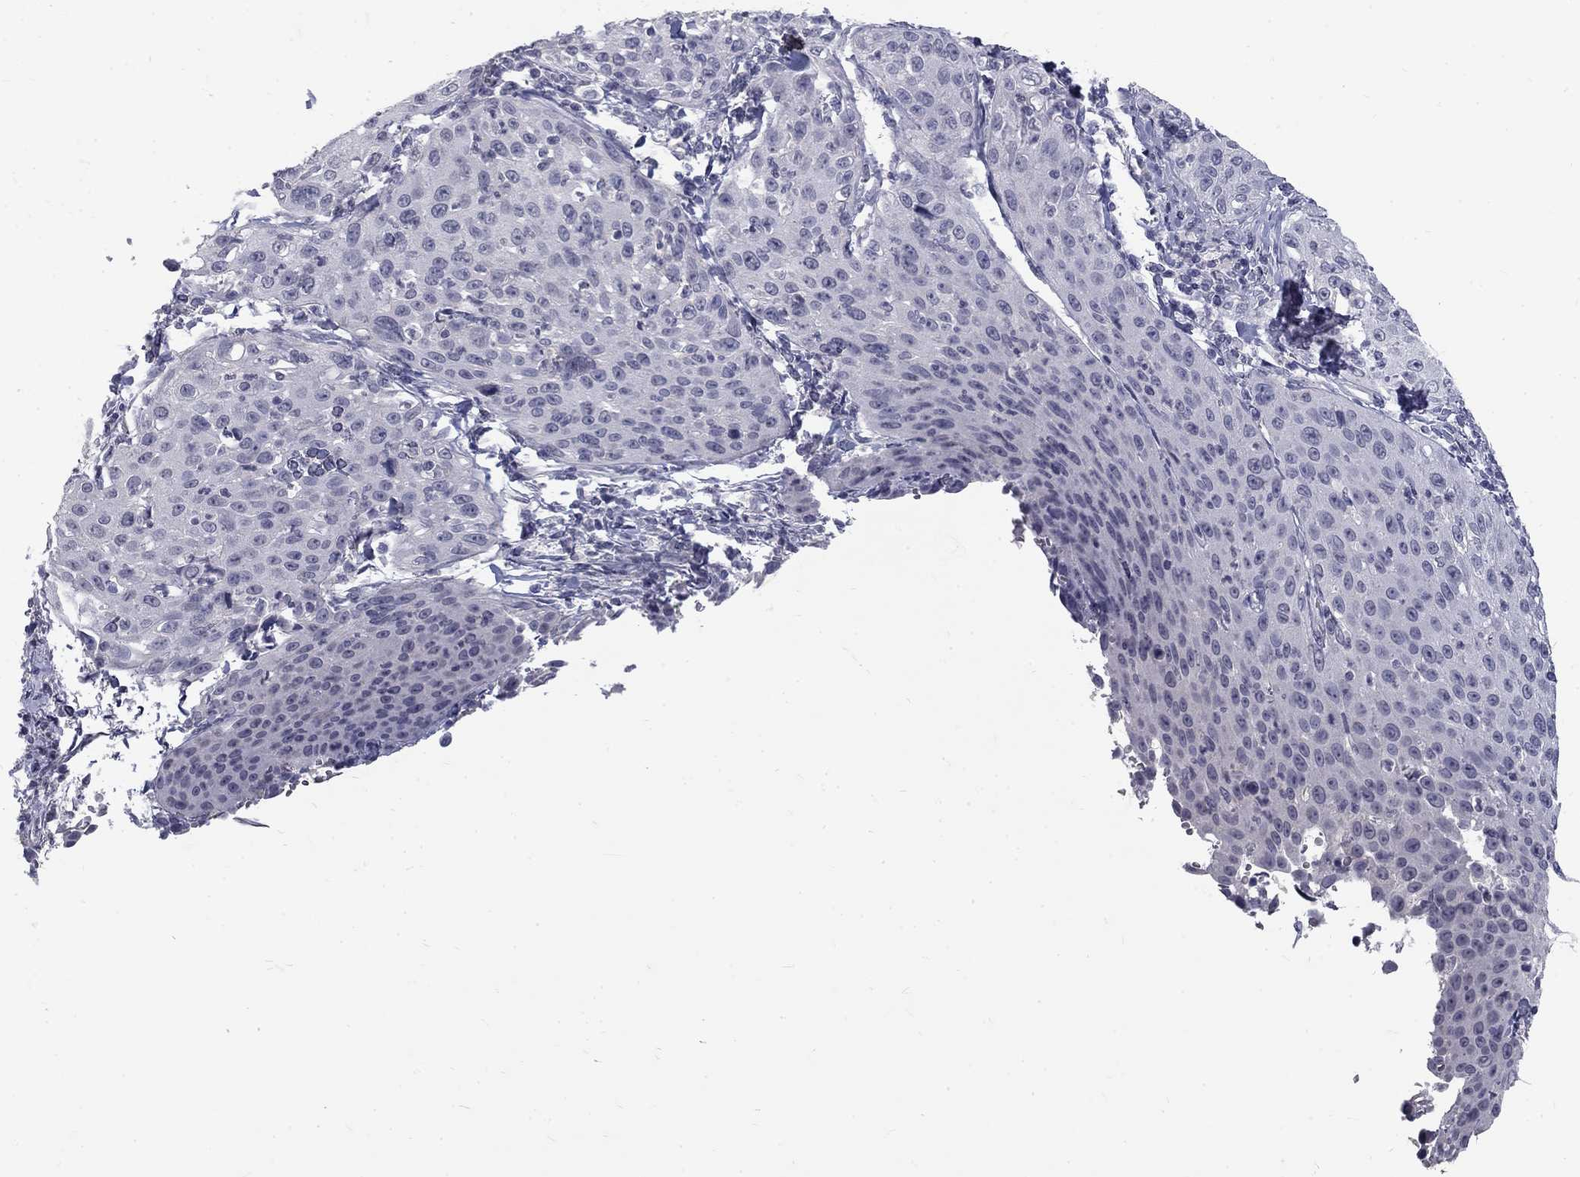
{"staining": {"intensity": "negative", "quantity": "none", "location": "none"}, "tissue": "cervical cancer", "cell_type": "Tumor cells", "image_type": "cancer", "snomed": [{"axis": "morphology", "description": "Squamous cell carcinoma, NOS"}, {"axis": "topography", "description": "Cervix"}], "caption": "This micrograph is of cervical squamous cell carcinoma stained with IHC to label a protein in brown with the nuclei are counter-stained blue. There is no staining in tumor cells. (DAB (3,3'-diaminobenzidine) immunohistochemistry (IHC) visualized using brightfield microscopy, high magnification).", "gene": "NOS1", "patient": {"sex": "female", "age": 26}}